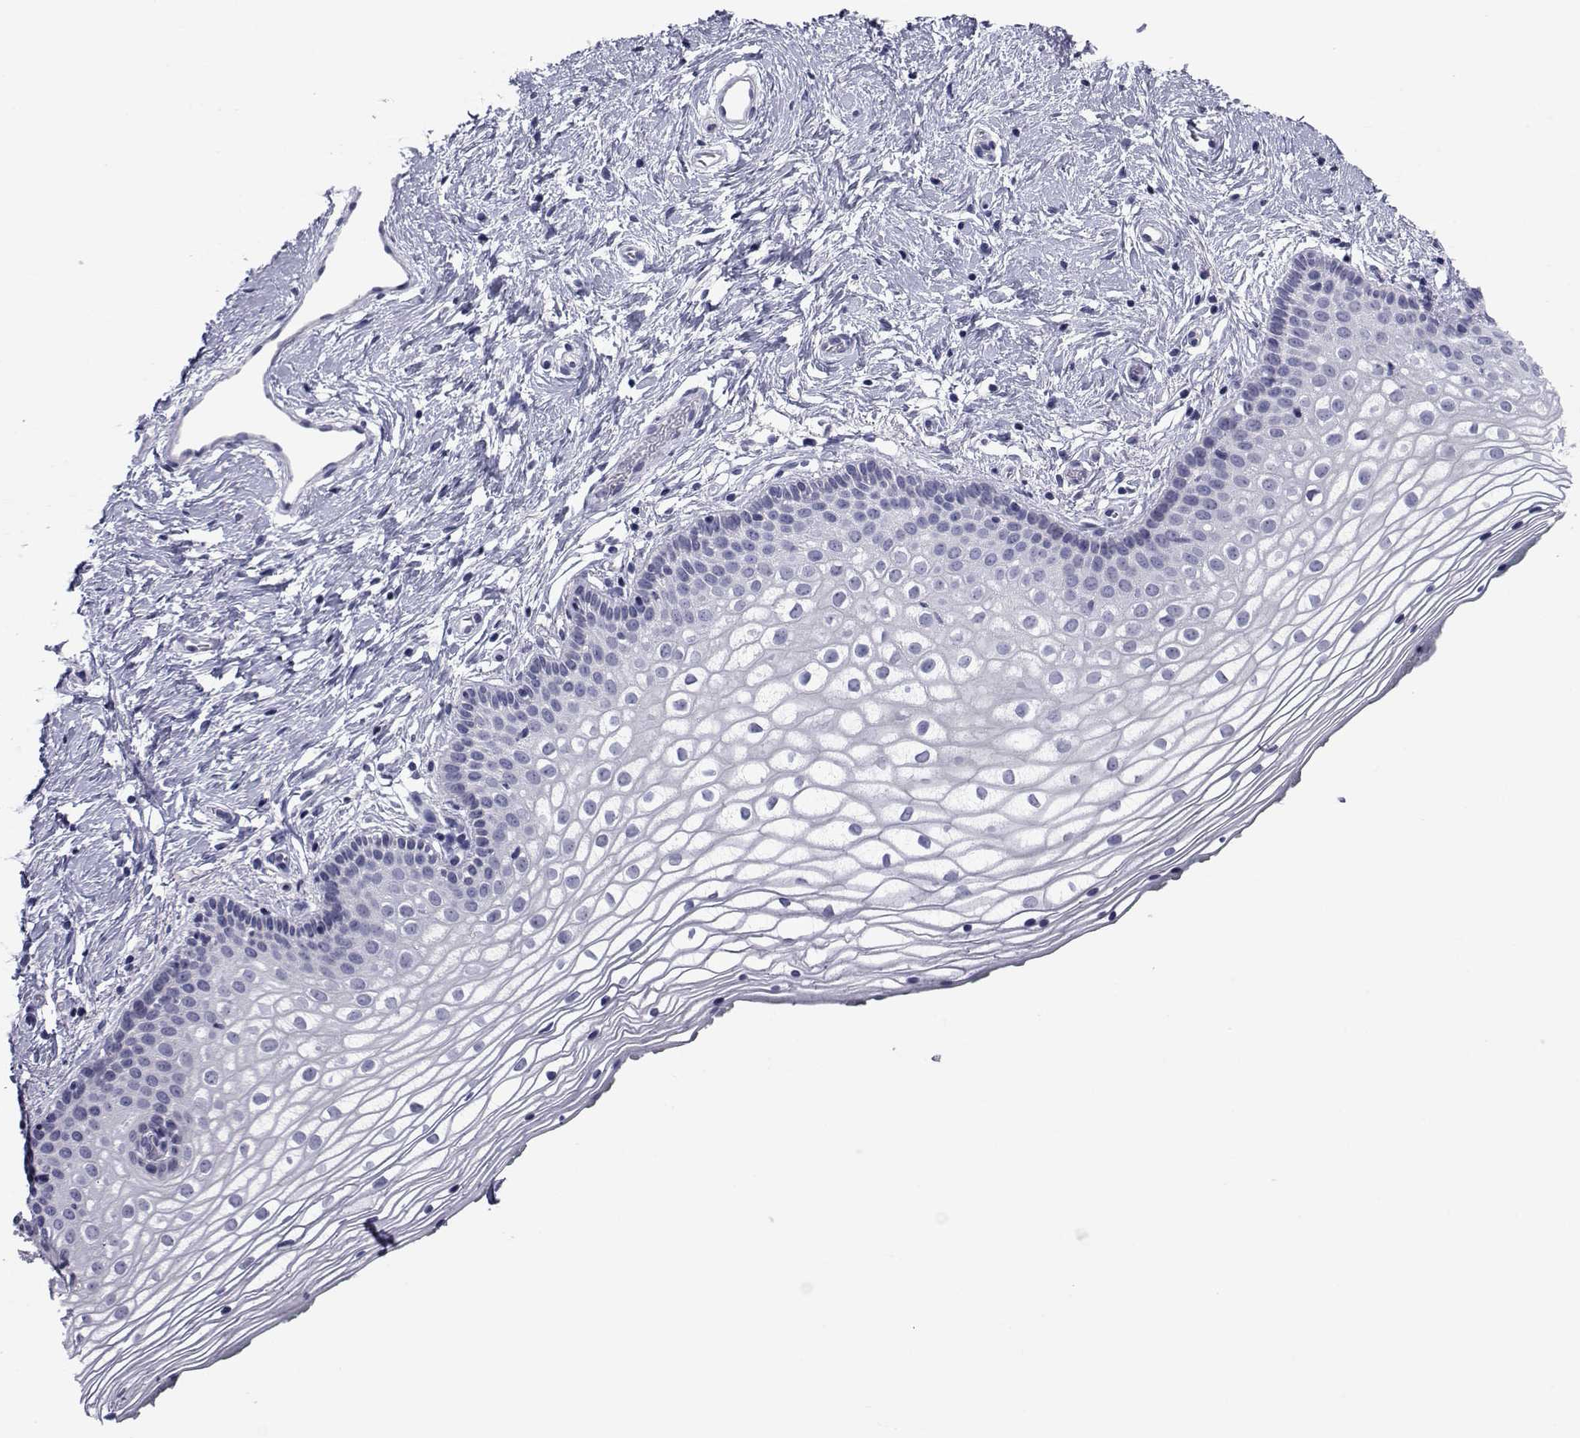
{"staining": {"intensity": "negative", "quantity": "none", "location": "none"}, "tissue": "vagina", "cell_type": "Squamous epithelial cells", "image_type": "normal", "snomed": [{"axis": "morphology", "description": "Normal tissue, NOS"}, {"axis": "topography", "description": "Vagina"}], "caption": "Squamous epithelial cells show no significant staining in unremarkable vagina. (DAB (3,3'-diaminobenzidine) IHC visualized using brightfield microscopy, high magnification).", "gene": "CHRNA1", "patient": {"sex": "female", "age": 36}}